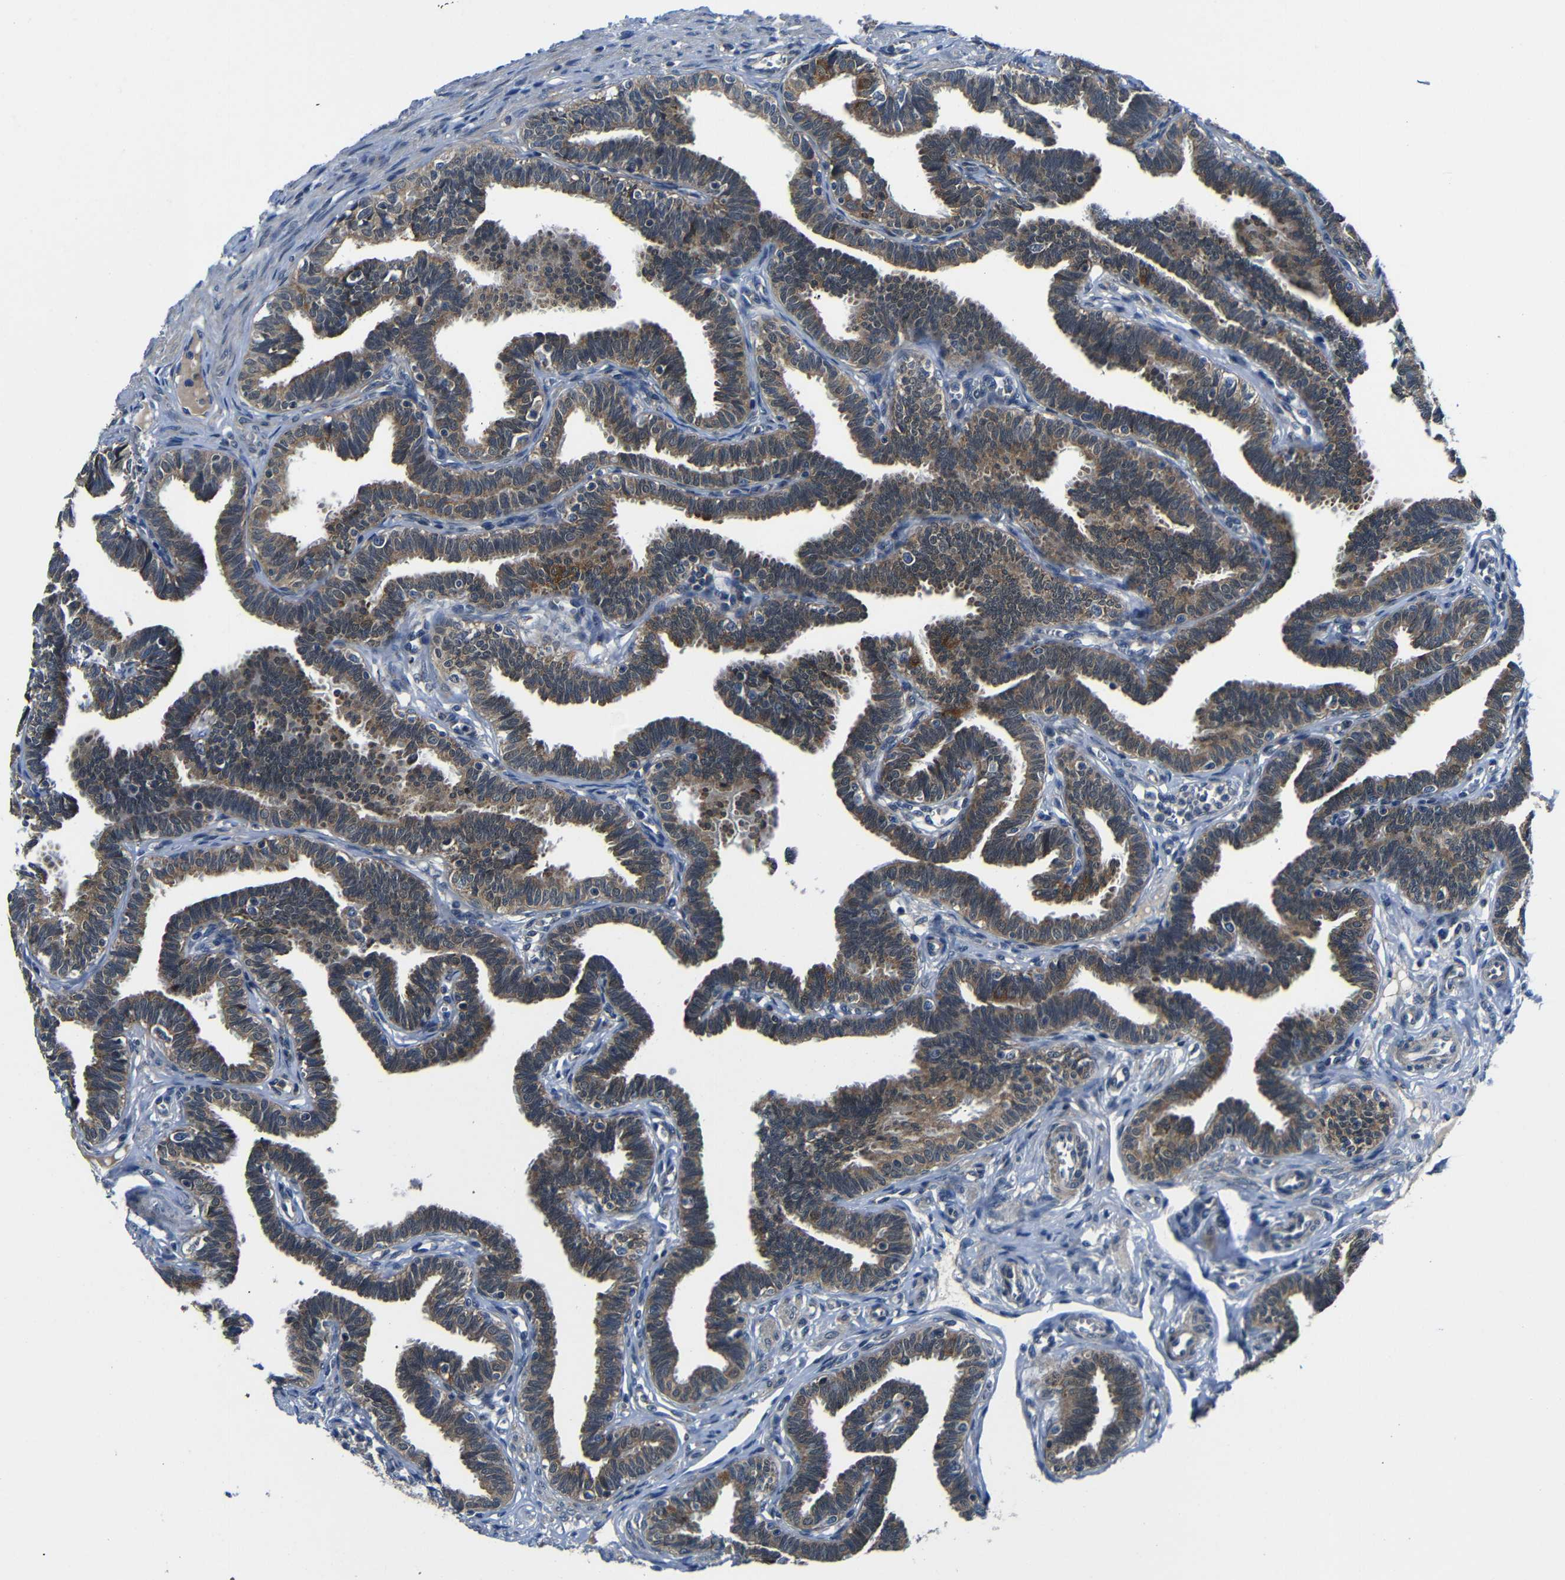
{"staining": {"intensity": "moderate", "quantity": ">75%", "location": "cytoplasmic/membranous"}, "tissue": "fallopian tube", "cell_type": "Glandular cells", "image_type": "normal", "snomed": [{"axis": "morphology", "description": "Normal tissue, NOS"}, {"axis": "topography", "description": "Fallopian tube"}, {"axis": "topography", "description": "Ovary"}], "caption": "Moderate cytoplasmic/membranous staining for a protein is appreciated in about >75% of glandular cells of normal fallopian tube using immunohistochemistry.", "gene": "FKBP14", "patient": {"sex": "female", "age": 23}}